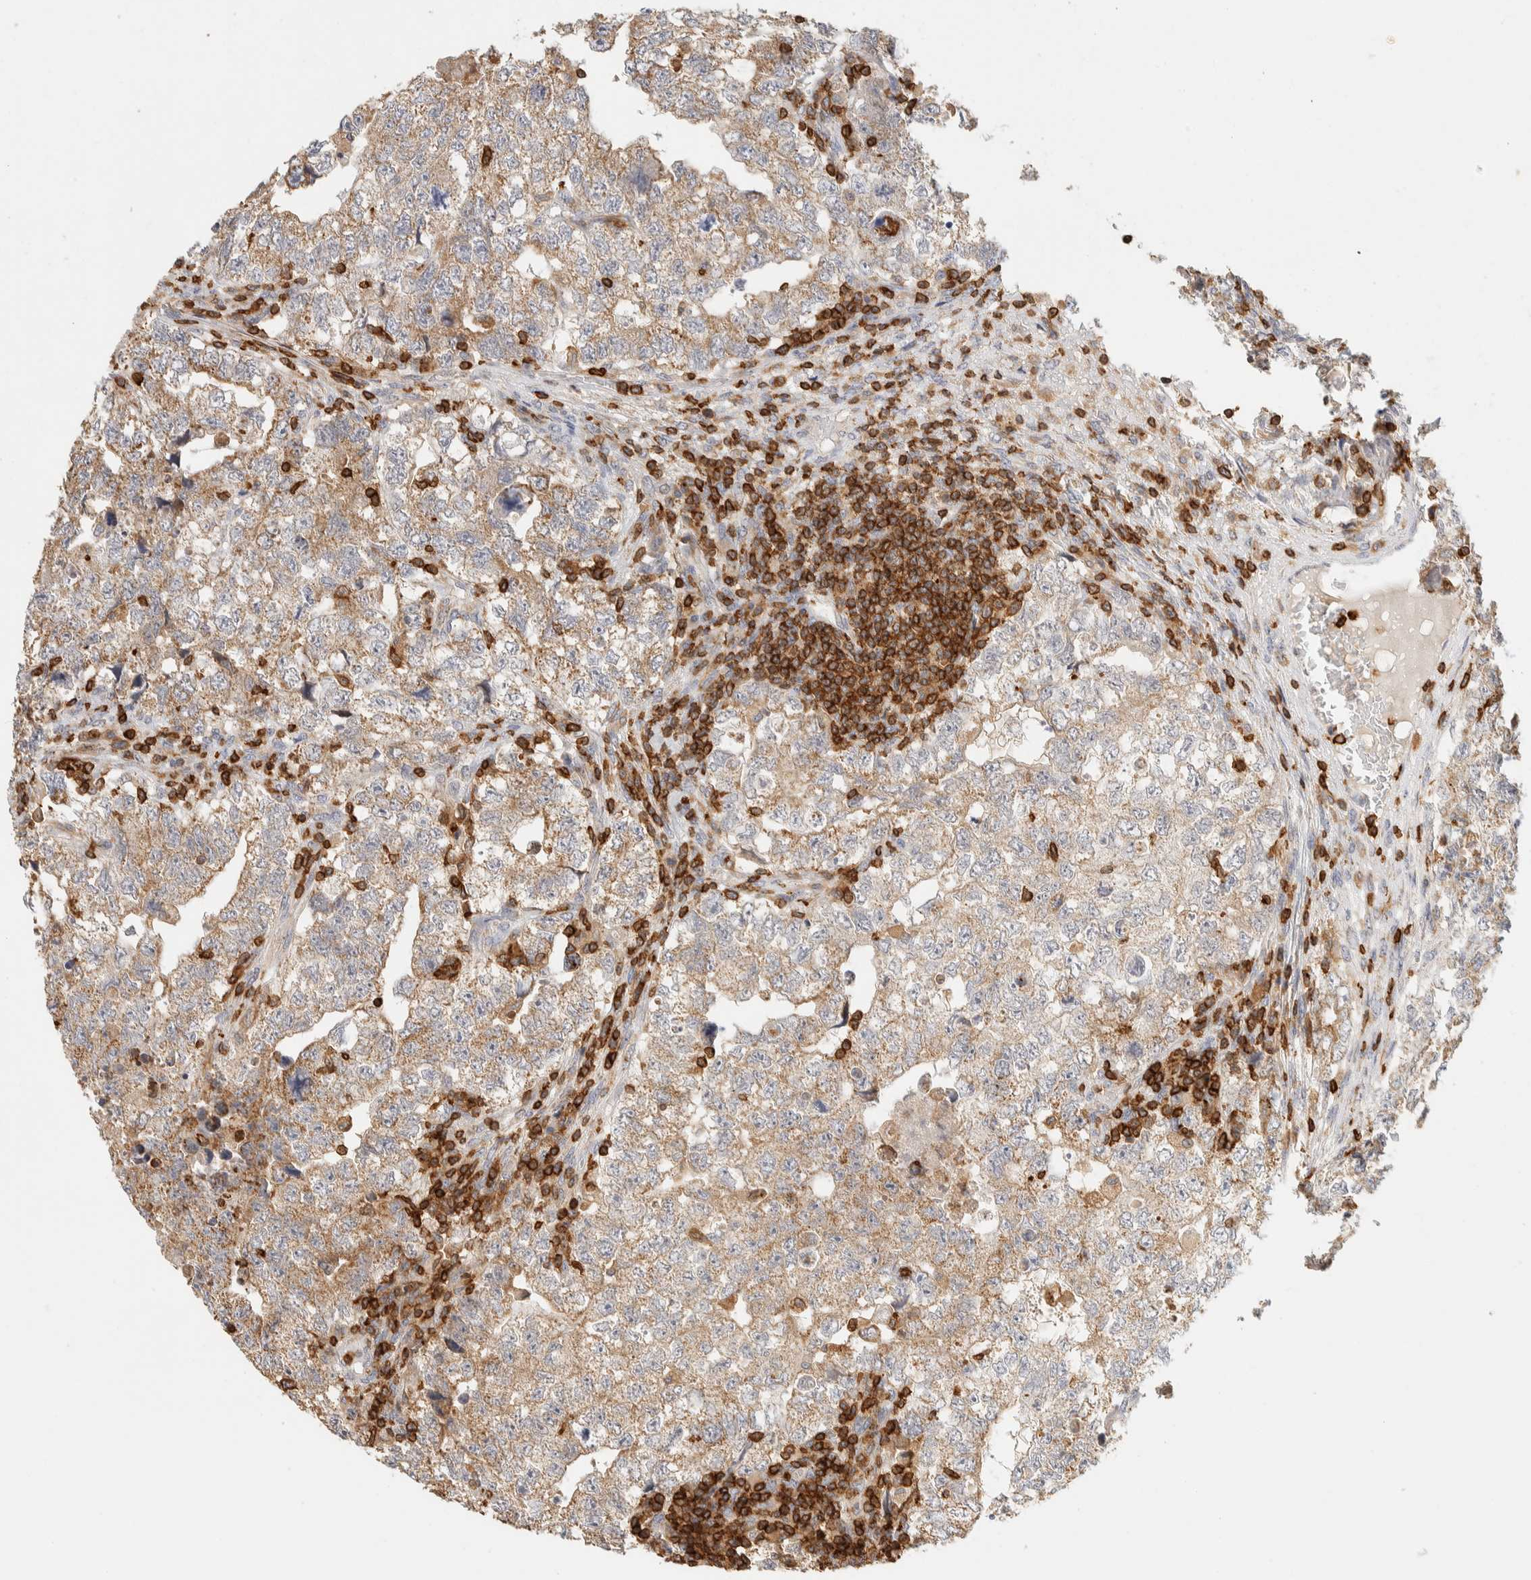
{"staining": {"intensity": "moderate", "quantity": ">75%", "location": "cytoplasmic/membranous"}, "tissue": "testis cancer", "cell_type": "Tumor cells", "image_type": "cancer", "snomed": [{"axis": "morphology", "description": "Carcinoma, Embryonal, NOS"}, {"axis": "topography", "description": "Testis"}], "caption": "Protein analysis of embryonal carcinoma (testis) tissue reveals moderate cytoplasmic/membranous staining in about >75% of tumor cells.", "gene": "RUNDC1", "patient": {"sex": "male", "age": 36}}